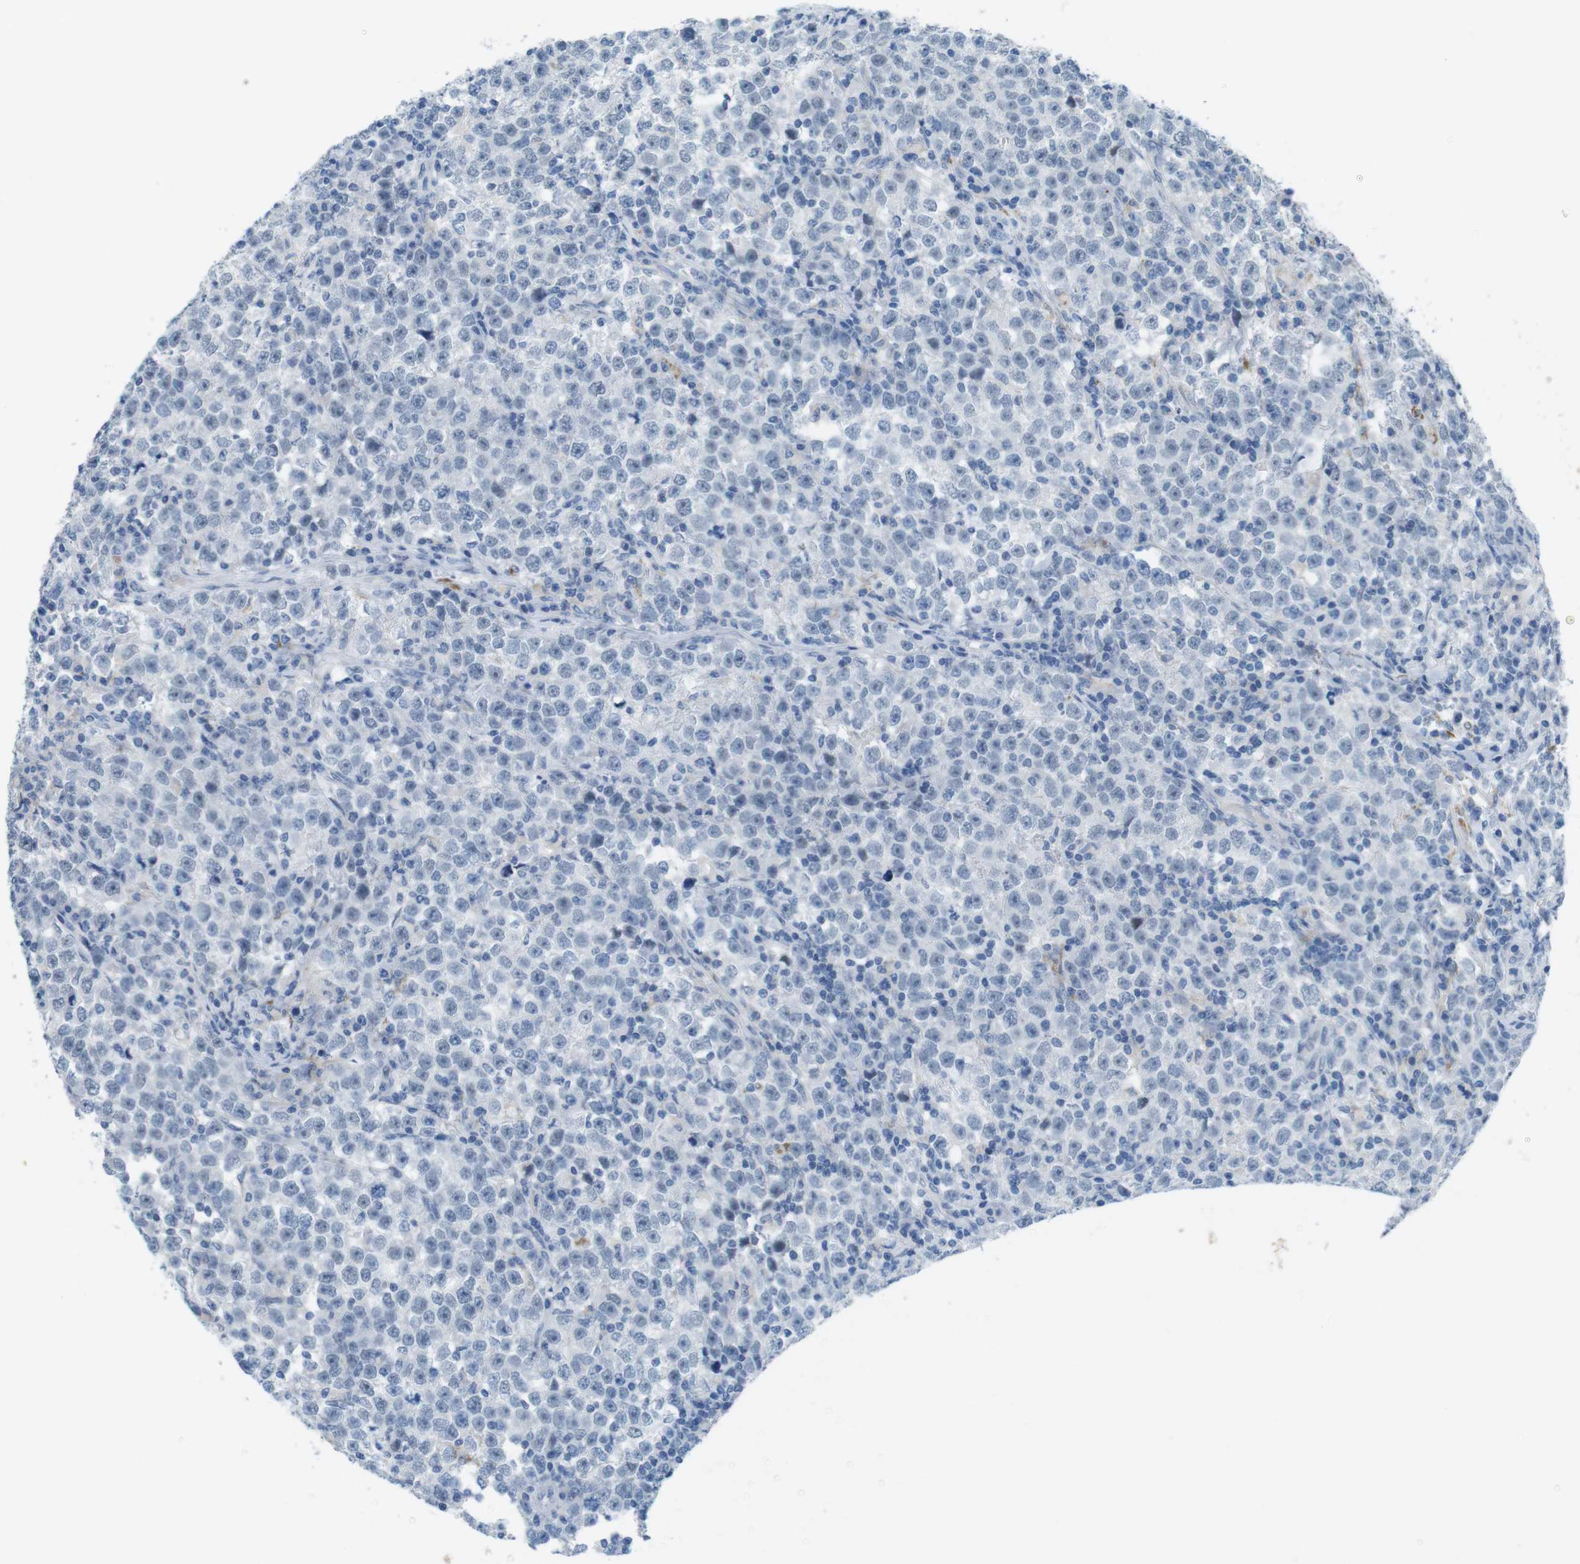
{"staining": {"intensity": "negative", "quantity": "none", "location": "none"}, "tissue": "testis cancer", "cell_type": "Tumor cells", "image_type": "cancer", "snomed": [{"axis": "morphology", "description": "Seminoma, NOS"}, {"axis": "topography", "description": "Testis"}], "caption": "This photomicrograph is of seminoma (testis) stained with immunohistochemistry to label a protein in brown with the nuclei are counter-stained blue. There is no positivity in tumor cells.", "gene": "YIPF1", "patient": {"sex": "male", "age": 43}}